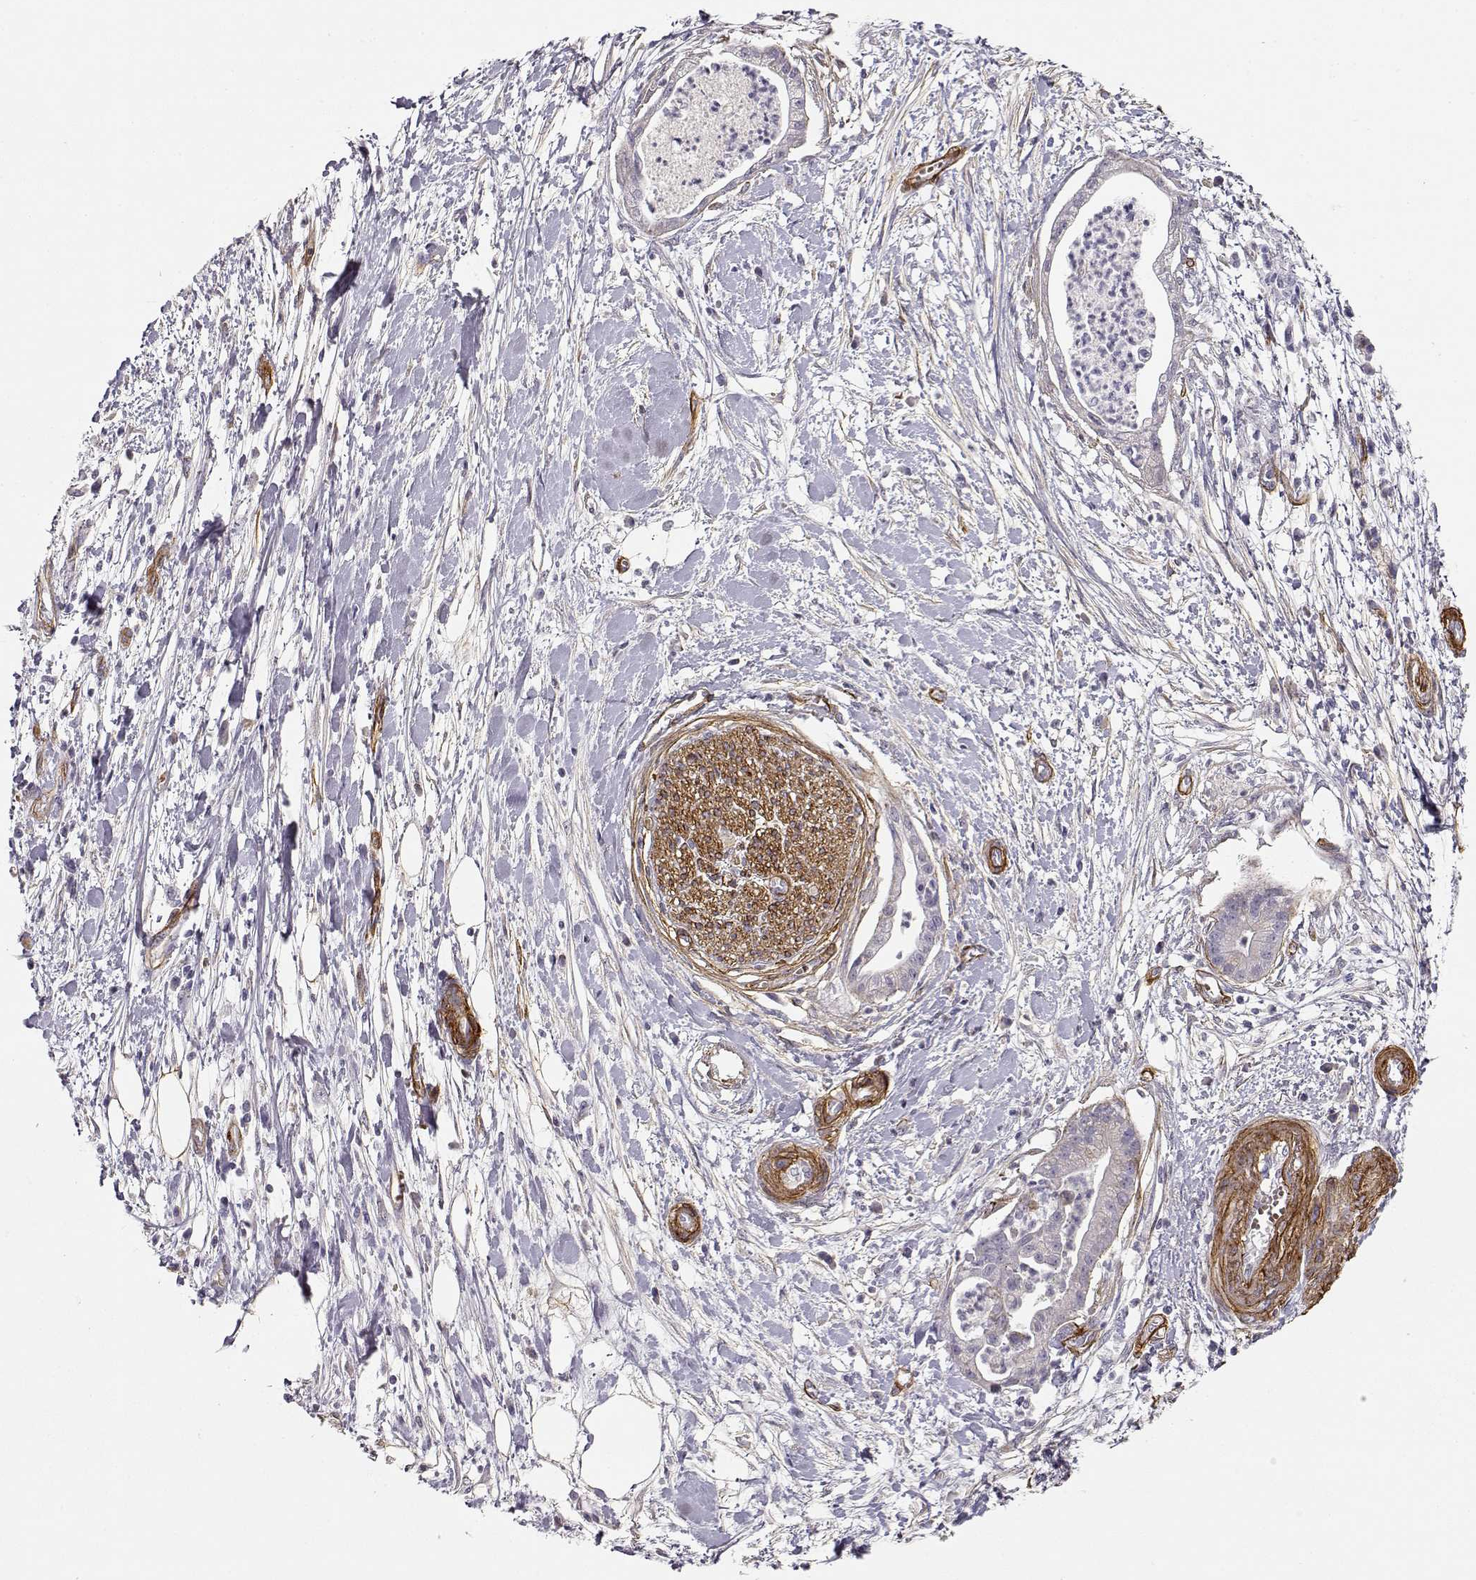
{"staining": {"intensity": "negative", "quantity": "none", "location": "none"}, "tissue": "pancreatic cancer", "cell_type": "Tumor cells", "image_type": "cancer", "snomed": [{"axis": "morphology", "description": "Normal tissue, NOS"}, {"axis": "morphology", "description": "Adenocarcinoma, NOS"}, {"axis": "topography", "description": "Lymph node"}, {"axis": "topography", "description": "Pancreas"}], "caption": "Immunohistochemistry (IHC) micrograph of pancreatic cancer stained for a protein (brown), which demonstrates no expression in tumor cells. (DAB immunohistochemistry with hematoxylin counter stain).", "gene": "LAMC1", "patient": {"sex": "female", "age": 58}}